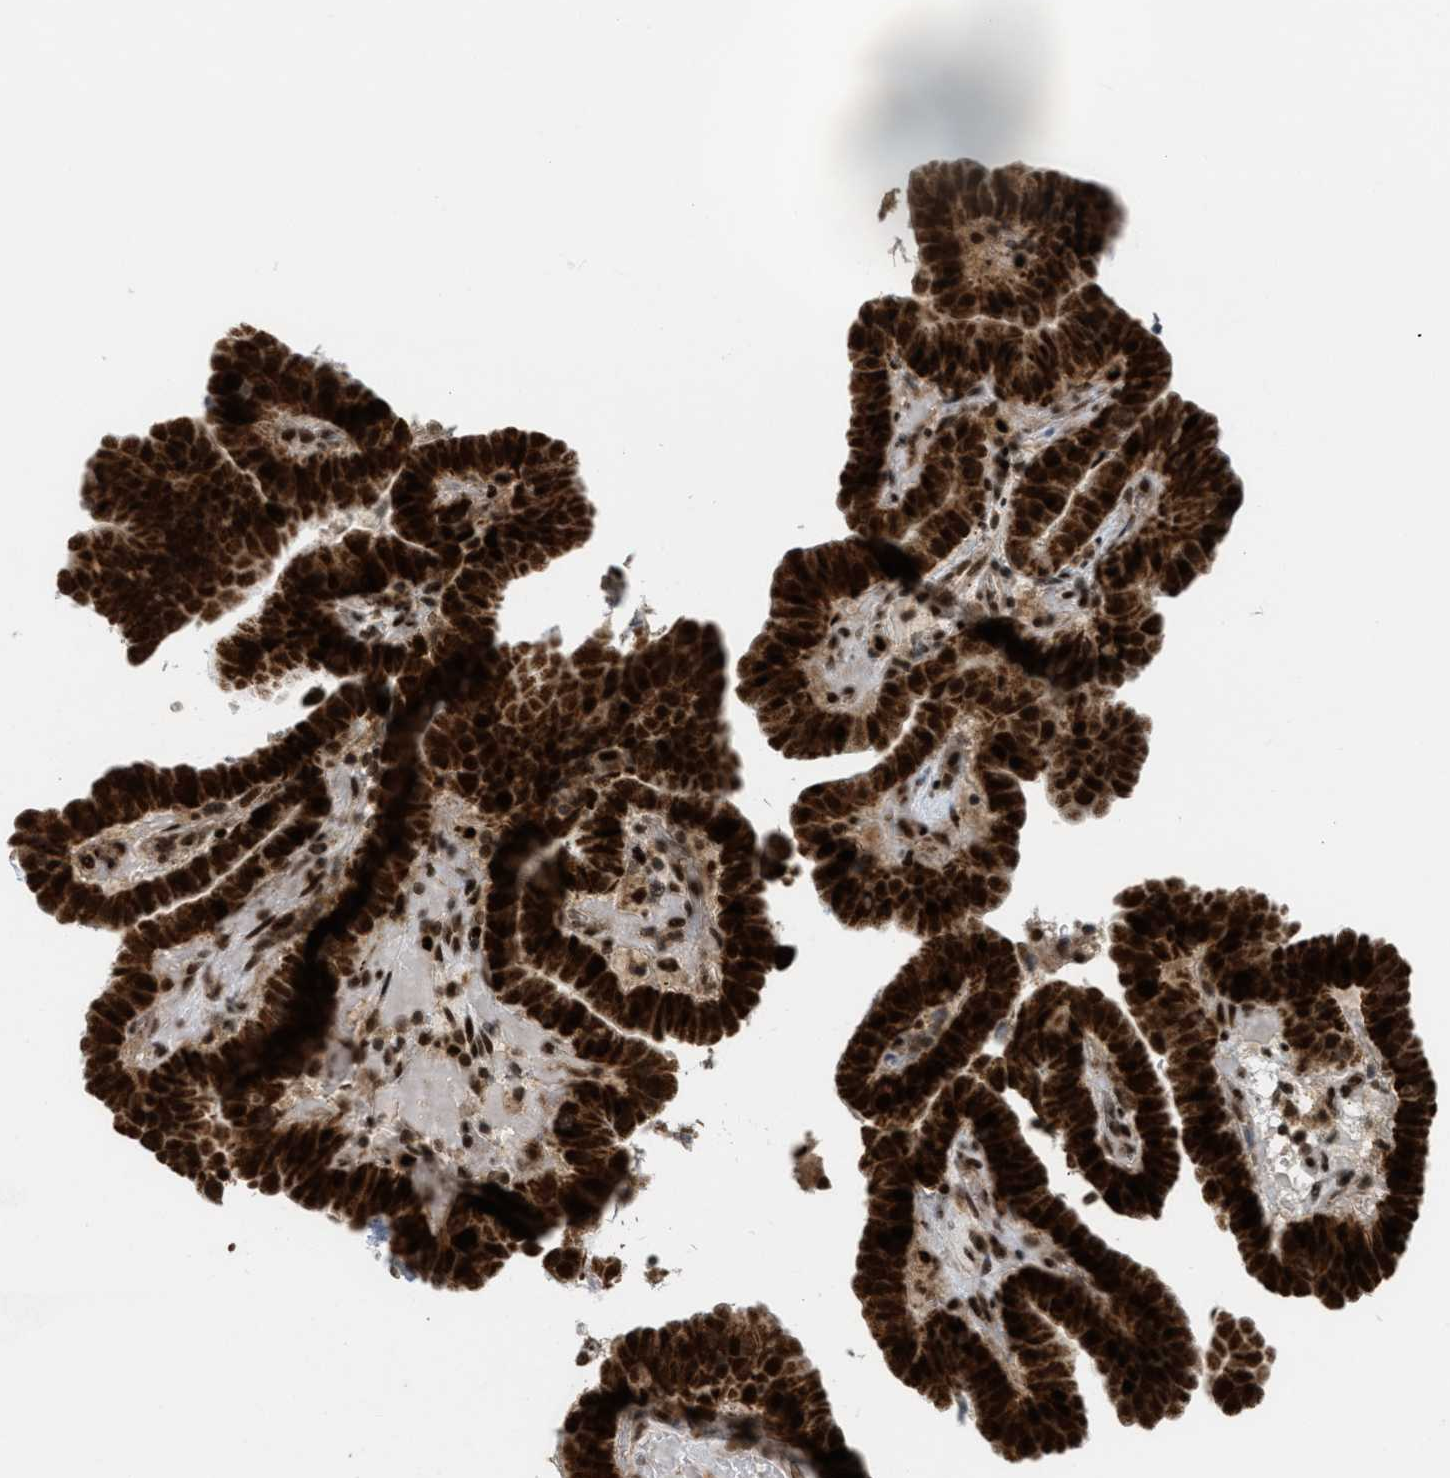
{"staining": {"intensity": "strong", "quantity": ">75%", "location": "cytoplasmic/membranous,nuclear"}, "tissue": "thyroid cancer", "cell_type": "Tumor cells", "image_type": "cancer", "snomed": [{"axis": "morphology", "description": "Papillary adenocarcinoma, NOS"}, {"axis": "topography", "description": "Thyroid gland"}], "caption": "Thyroid cancer was stained to show a protein in brown. There is high levels of strong cytoplasmic/membranous and nuclear staining in about >75% of tumor cells.", "gene": "TLK1", "patient": {"sex": "male", "age": 33}}